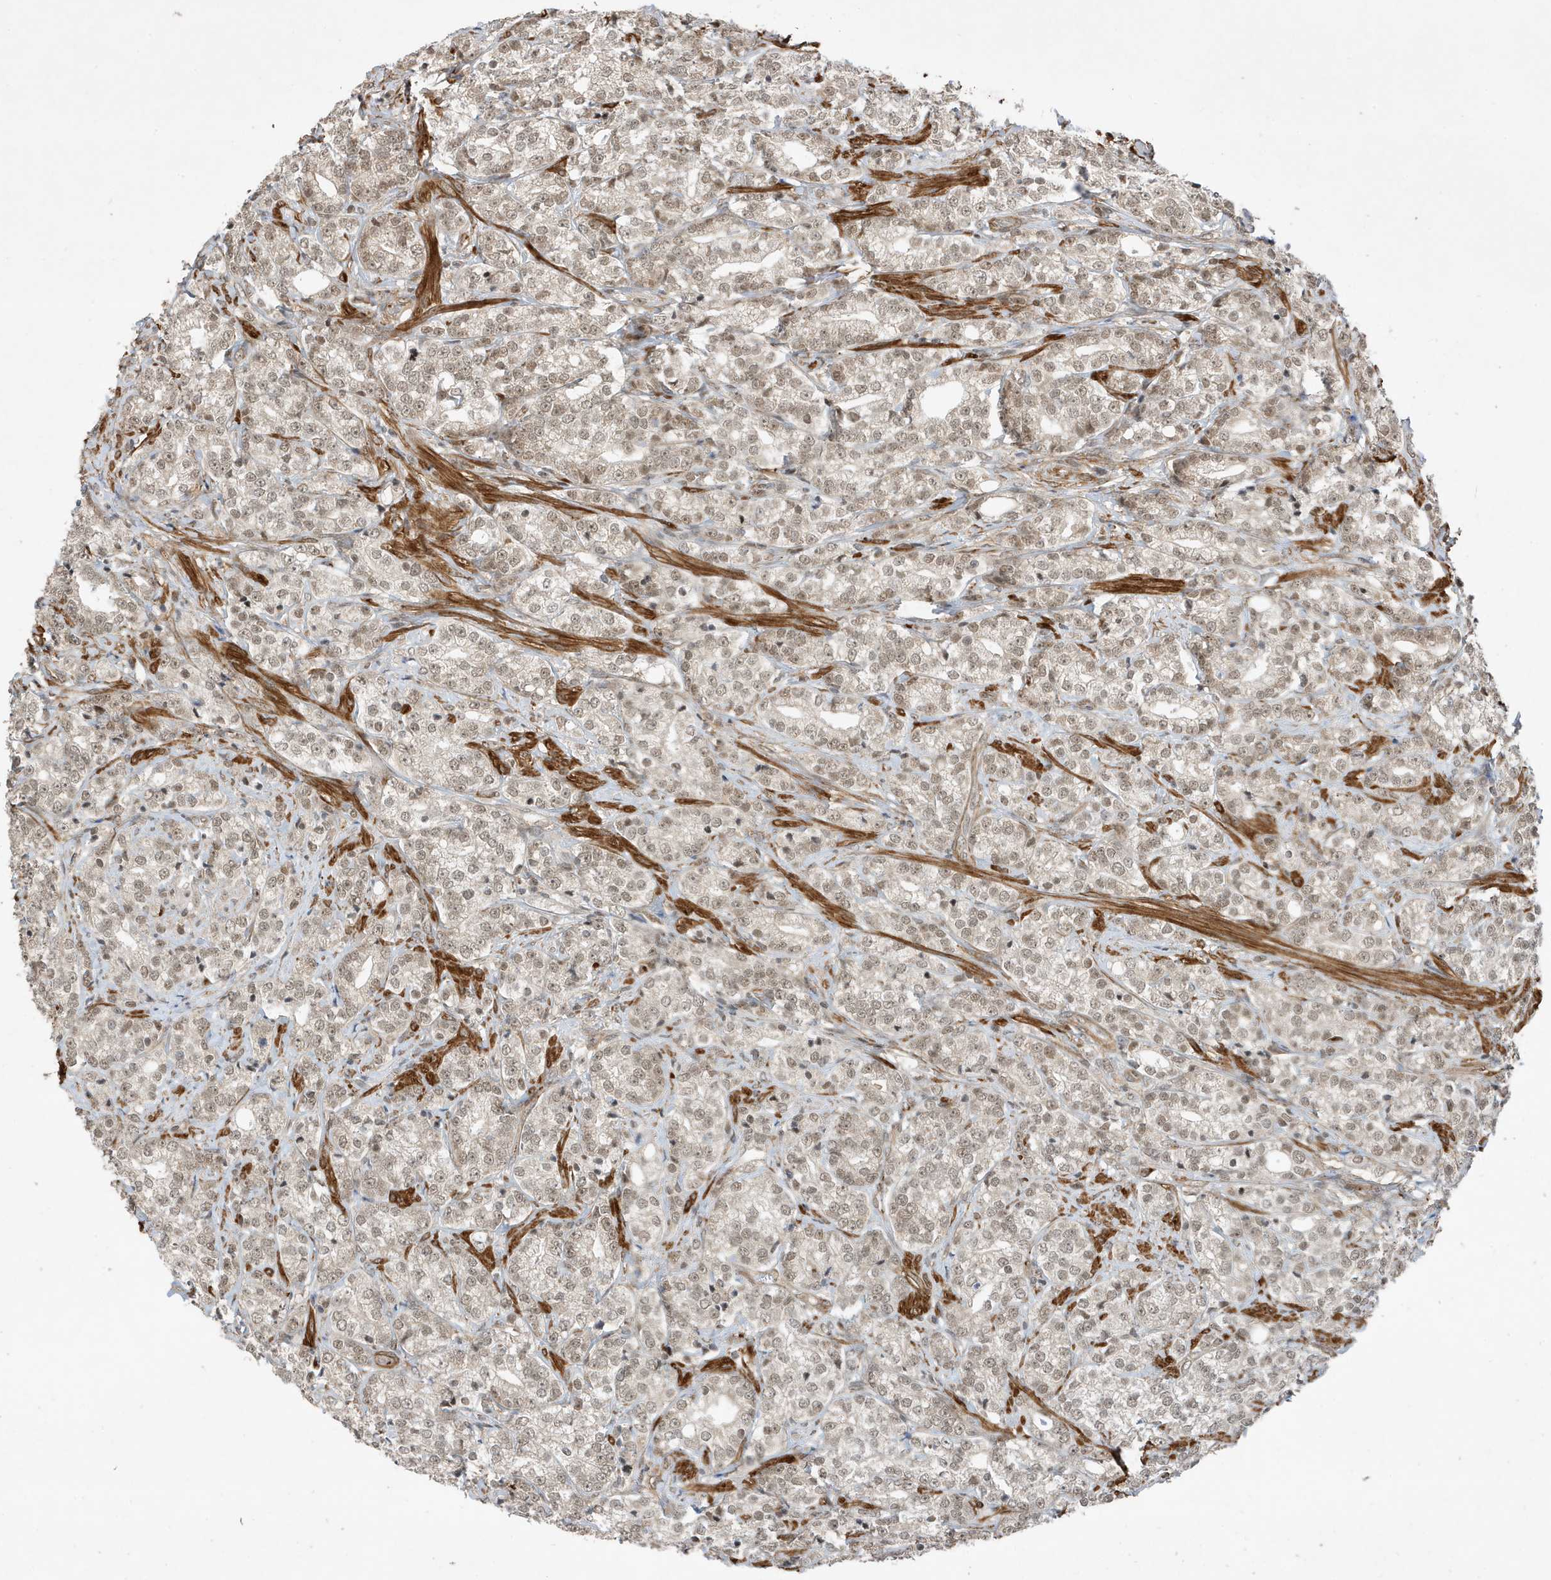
{"staining": {"intensity": "weak", "quantity": "<25%", "location": "nuclear"}, "tissue": "prostate cancer", "cell_type": "Tumor cells", "image_type": "cancer", "snomed": [{"axis": "morphology", "description": "Adenocarcinoma, High grade"}, {"axis": "topography", "description": "Prostate"}], "caption": "DAB (3,3'-diaminobenzidine) immunohistochemical staining of prostate cancer displays no significant positivity in tumor cells. (DAB (3,3'-diaminobenzidine) immunohistochemistry with hematoxylin counter stain).", "gene": "MAST3", "patient": {"sex": "male", "age": 69}}